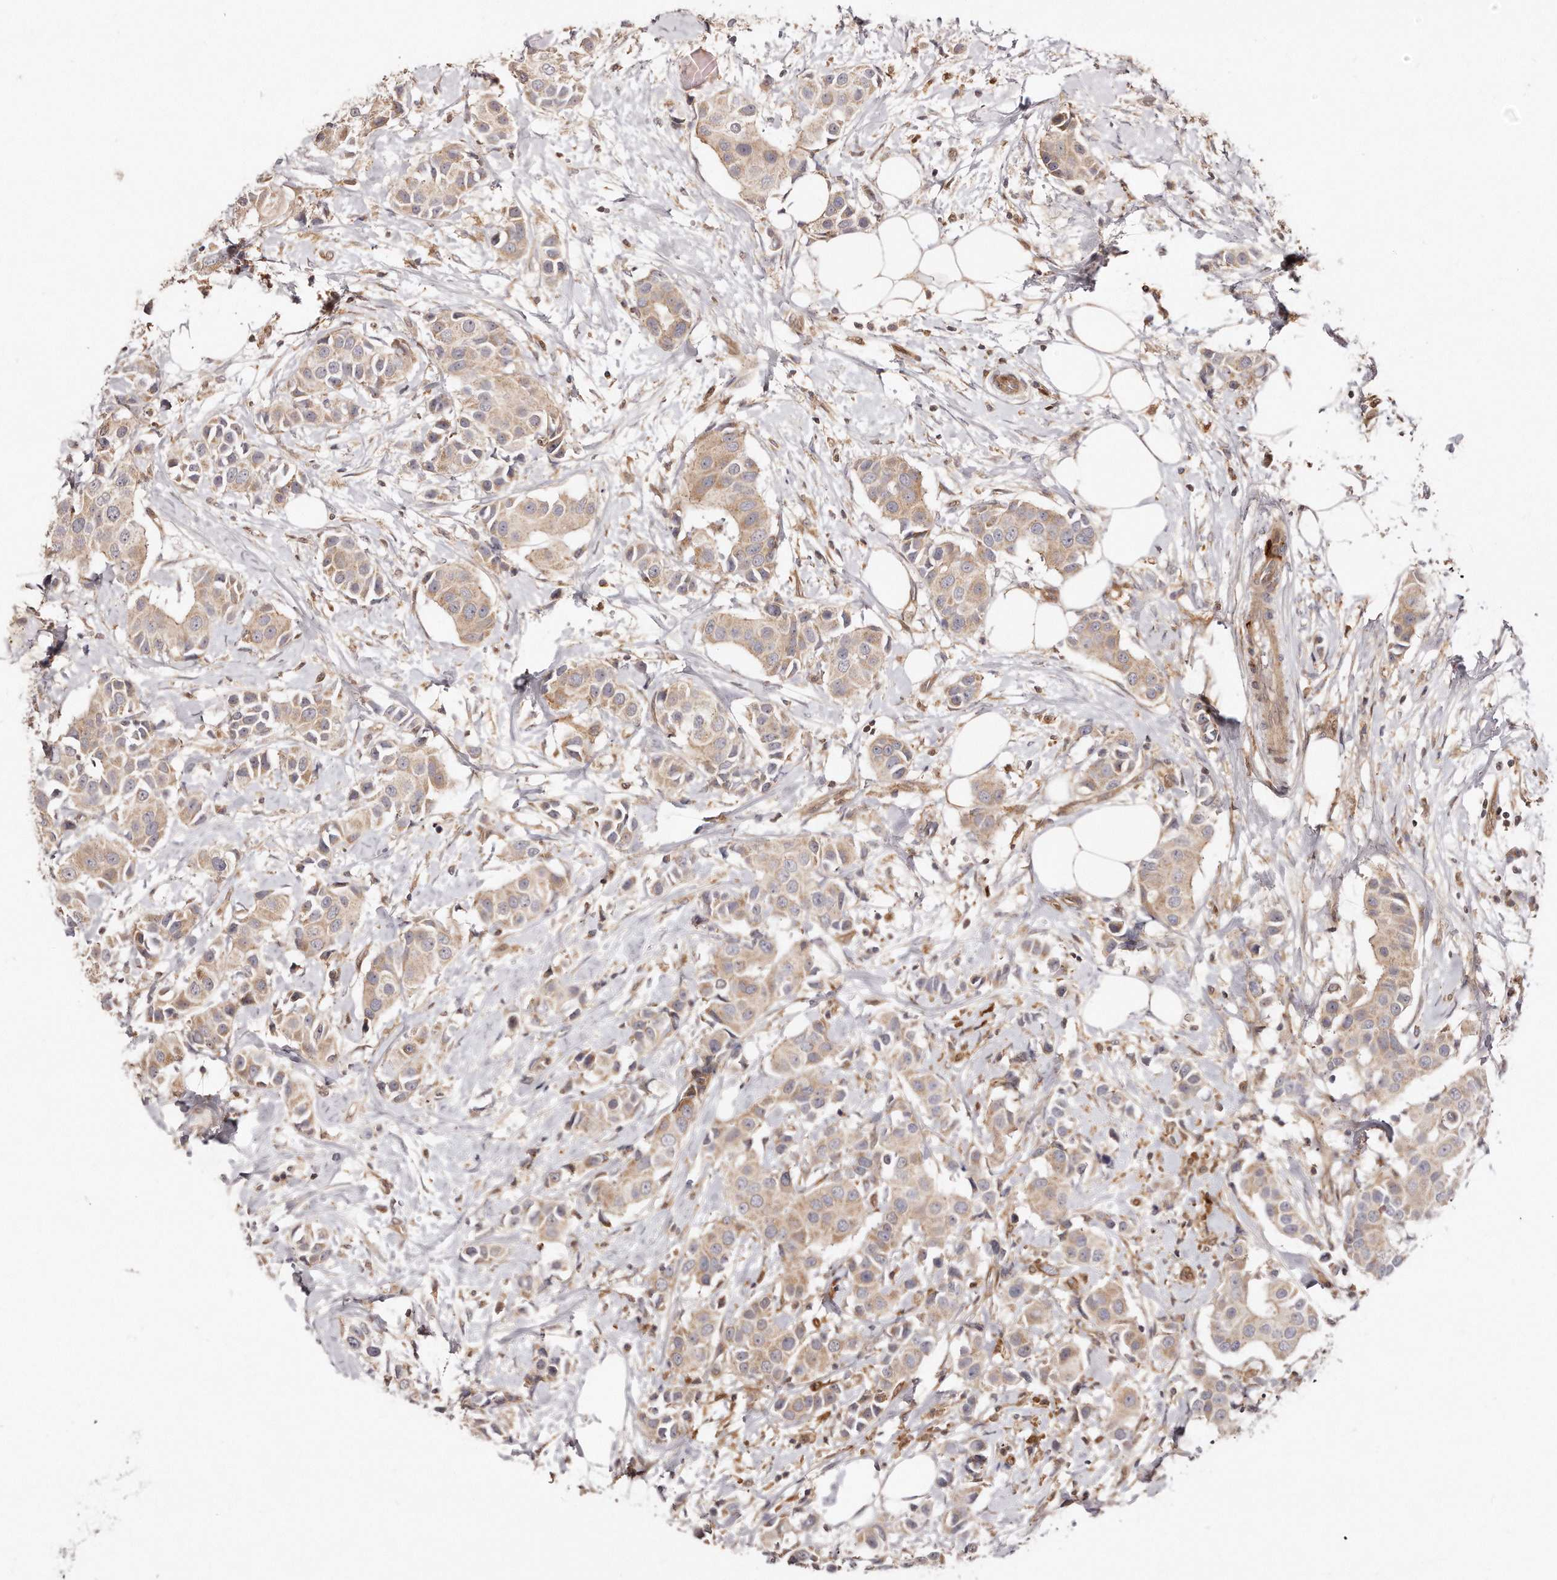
{"staining": {"intensity": "weak", "quantity": ">75%", "location": "cytoplasmic/membranous"}, "tissue": "breast cancer", "cell_type": "Tumor cells", "image_type": "cancer", "snomed": [{"axis": "morphology", "description": "Normal tissue, NOS"}, {"axis": "morphology", "description": "Duct carcinoma"}, {"axis": "topography", "description": "Breast"}], "caption": "A brown stain labels weak cytoplasmic/membranous positivity of a protein in human infiltrating ductal carcinoma (breast) tumor cells. (brown staining indicates protein expression, while blue staining denotes nuclei).", "gene": "GBP4", "patient": {"sex": "female", "age": 39}}